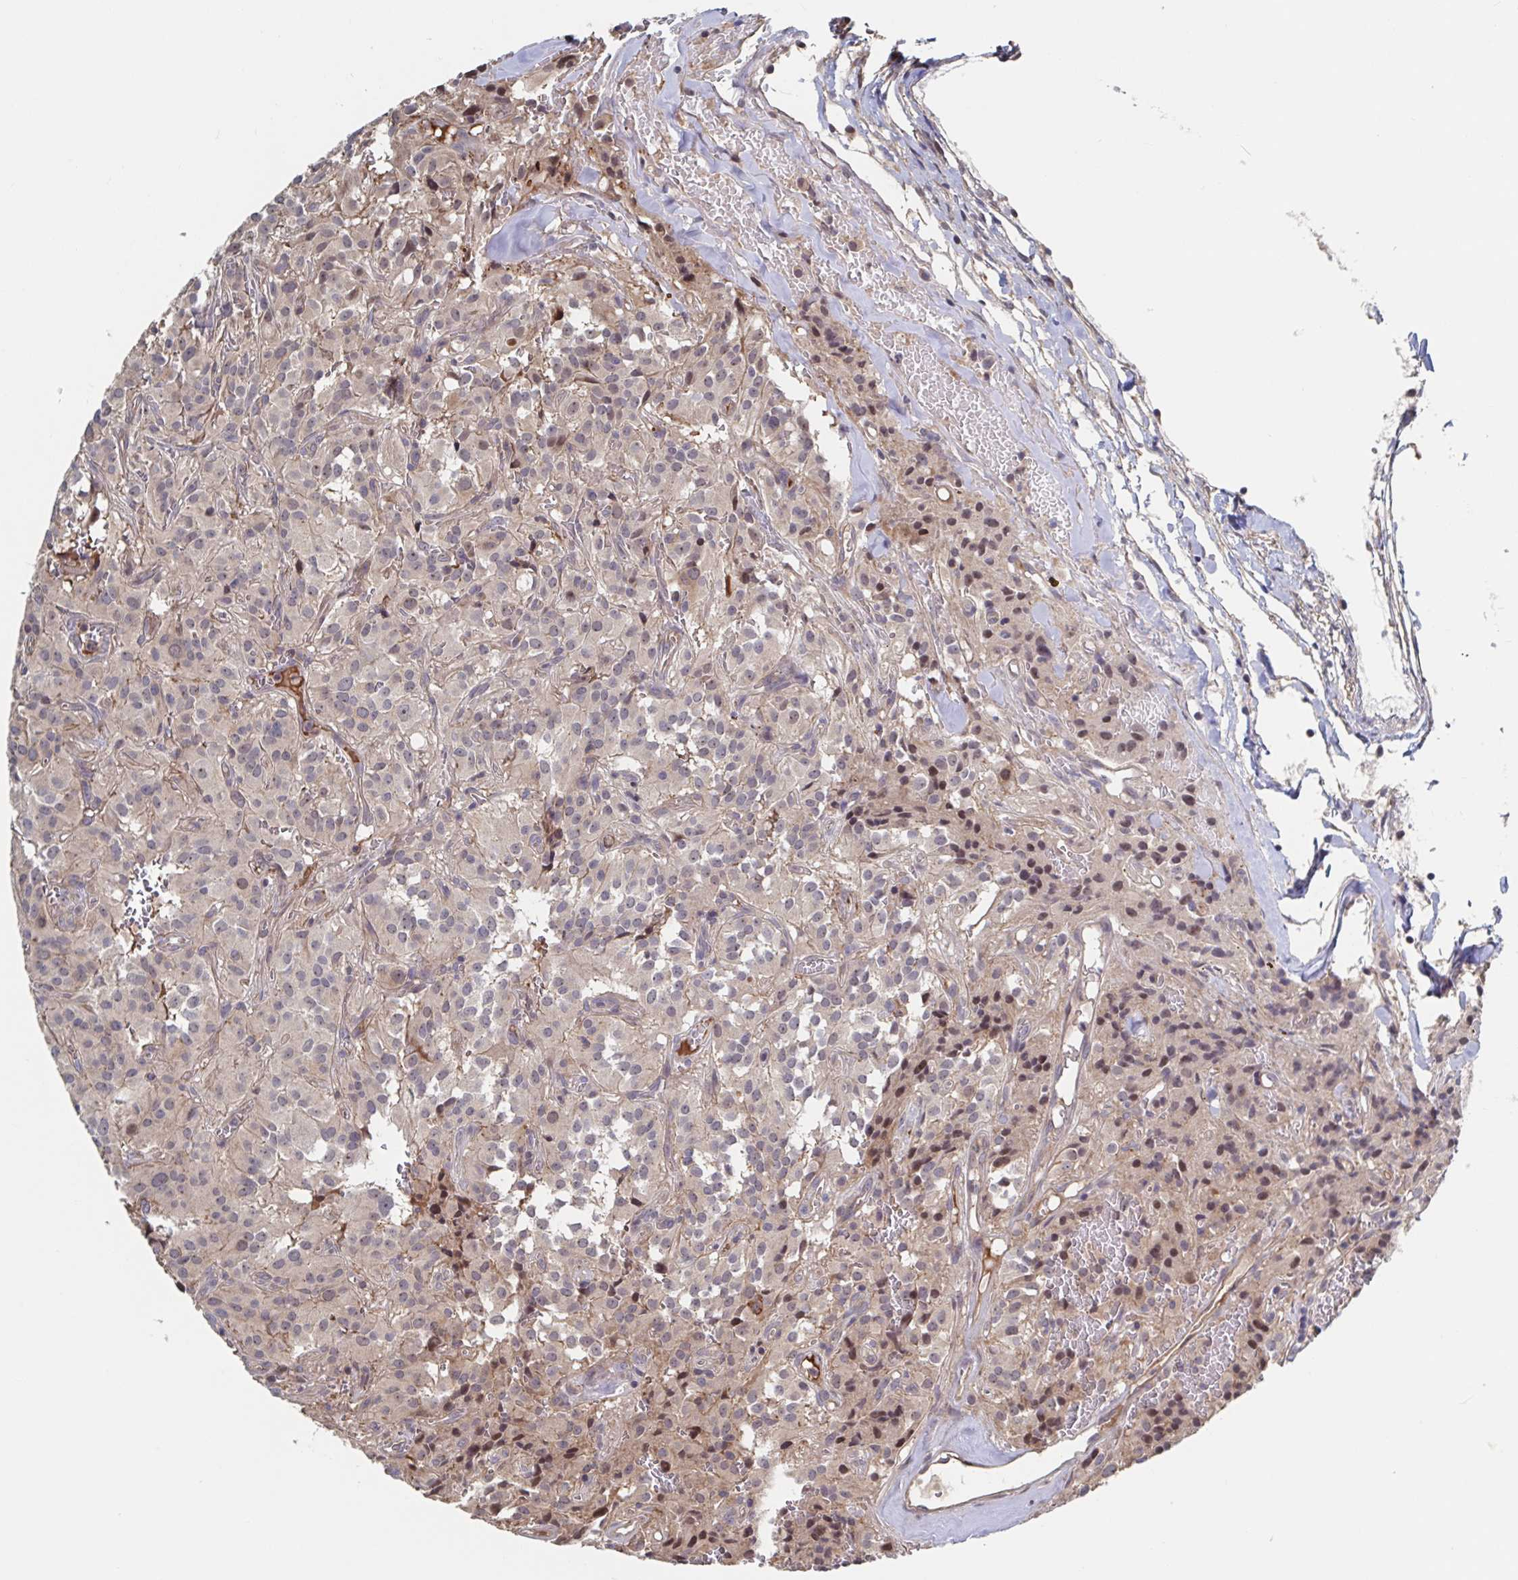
{"staining": {"intensity": "negative", "quantity": "none", "location": "none"}, "tissue": "glioma", "cell_type": "Tumor cells", "image_type": "cancer", "snomed": [{"axis": "morphology", "description": "Glioma, malignant, Low grade"}, {"axis": "topography", "description": "Brain"}], "caption": "Image shows no significant protein positivity in tumor cells of malignant low-grade glioma.", "gene": "DHRS12", "patient": {"sex": "male", "age": 42}}